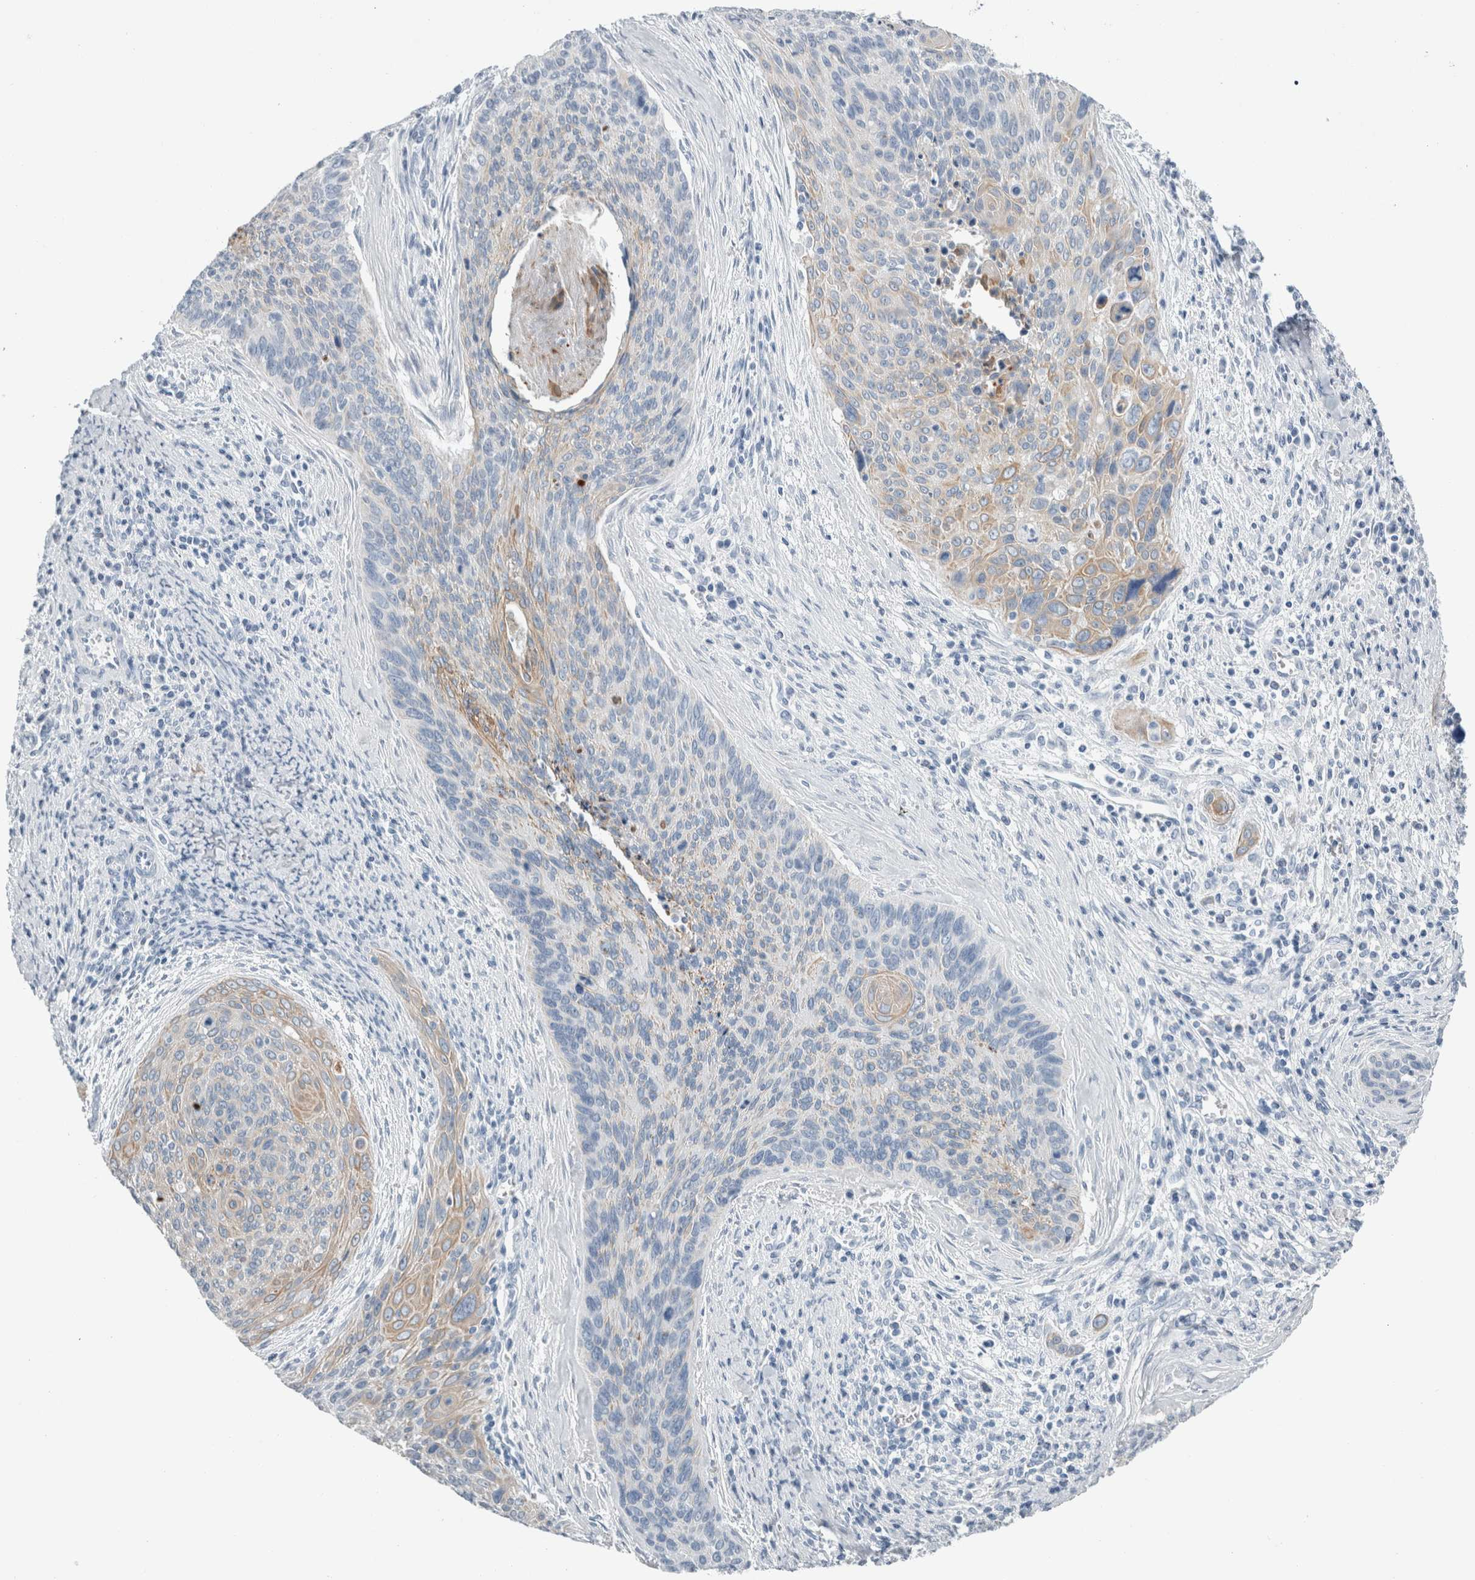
{"staining": {"intensity": "weak", "quantity": "<25%", "location": "cytoplasmic/membranous"}, "tissue": "cervical cancer", "cell_type": "Tumor cells", "image_type": "cancer", "snomed": [{"axis": "morphology", "description": "Squamous cell carcinoma, NOS"}, {"axis": "topography", "description": "Cervix"}], "caption": "The photomicrograph demonstrates no staining of tumor cells in cervical cancer (squamous cell carcinoma).", "gene": "RPH3AL", "patient": {"sex": "female", "age": 55}}